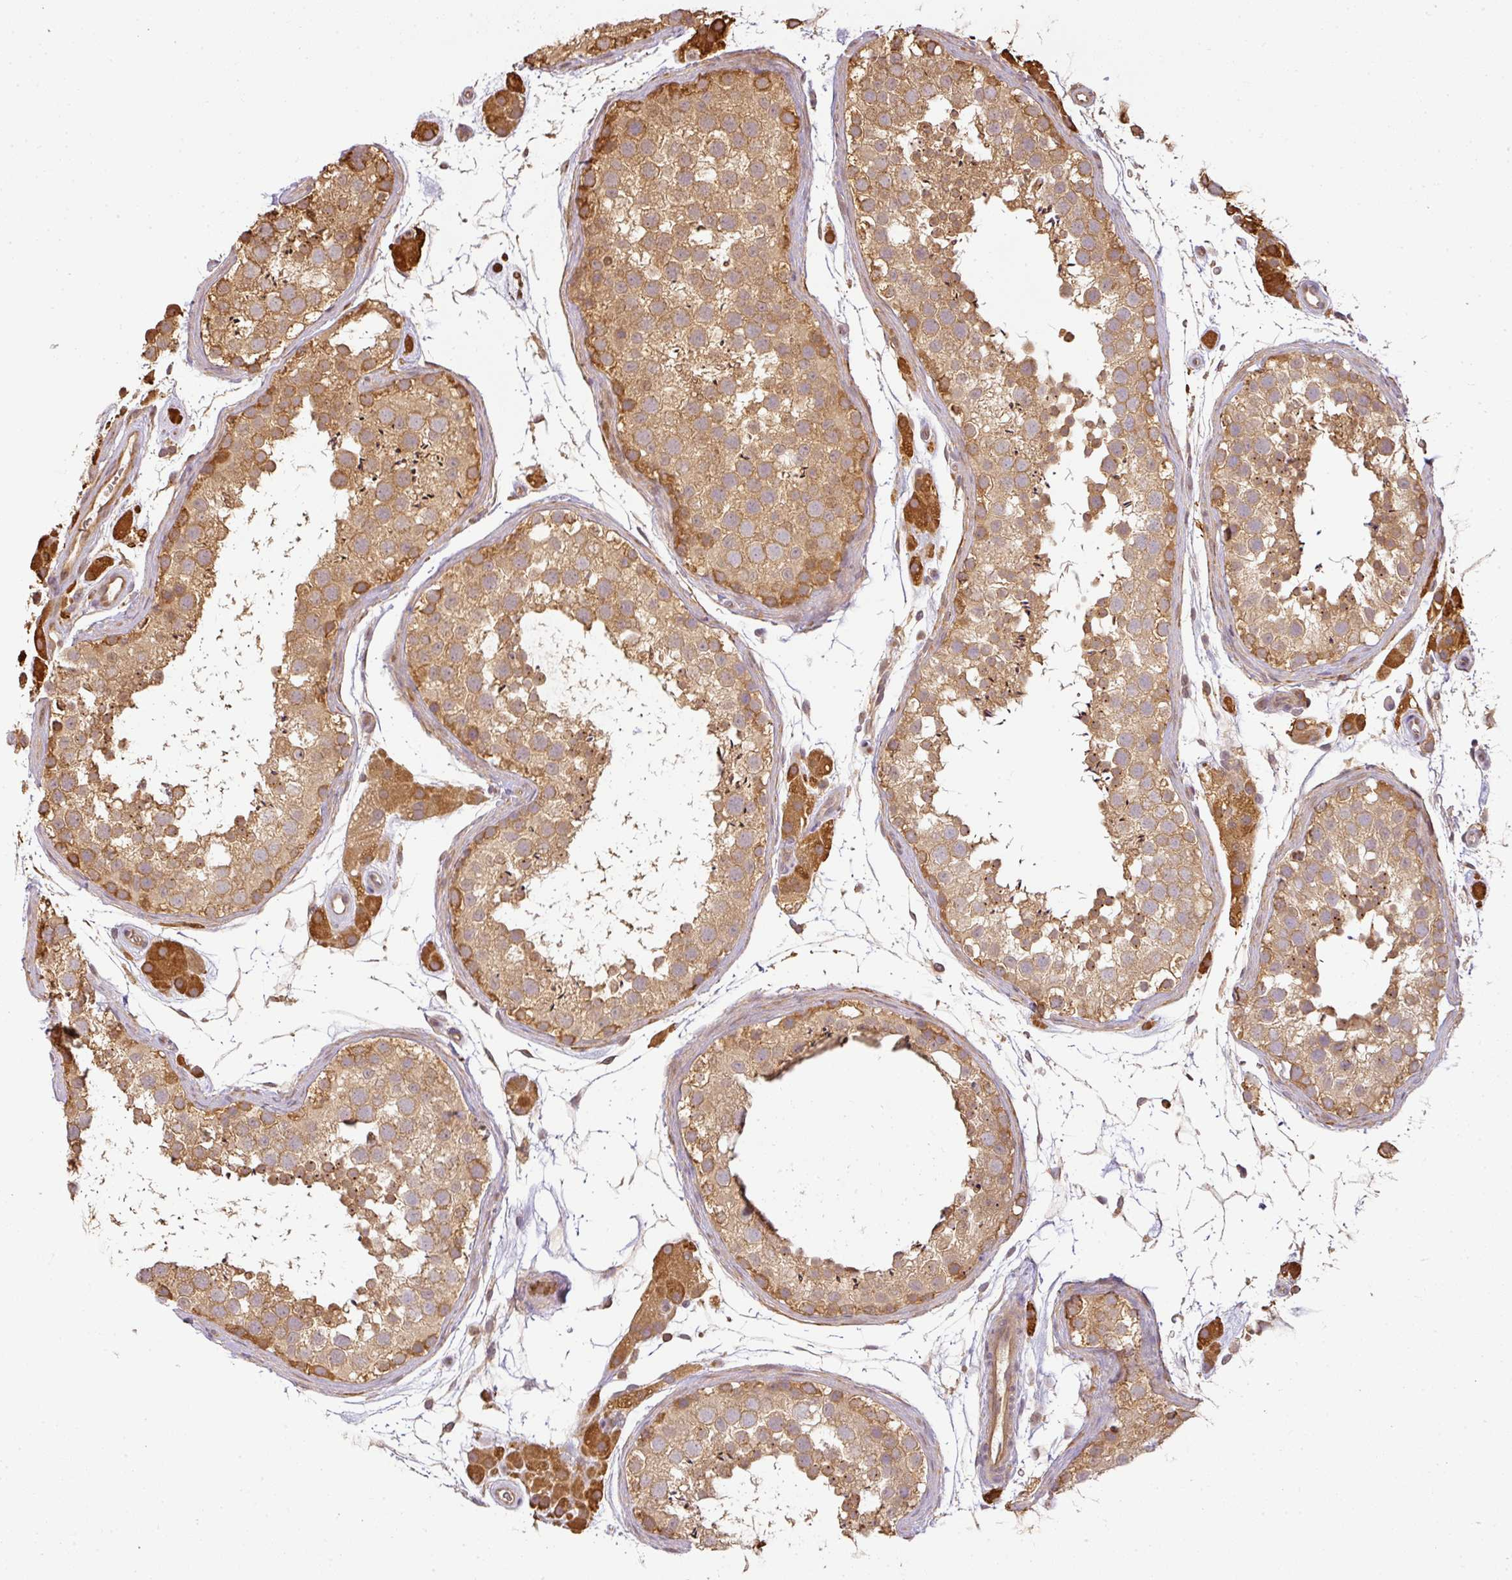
{"staining": {"intensity": "moderate", "quantity": ">75%", "location": "cytoplasmic/membranous"}, "tissue": "testis", "cell_type": "Cells in seminiferous ducts", "image_type": "normal", "snomed": [{"axis": "morphology", "description": "Normal tissue, NOS"}, {"axis": "topography", "description": "Testis"}], "caption": "High-power microscopy captured an immunohistochemistry photomicrograph of normal testis, revealing moderate cytoplasmic/membranous staining in approximately >75% of cells in seminiferous ducts.", "gene": "TCL1B", "patient": {"sex": "male", "age": 41}}